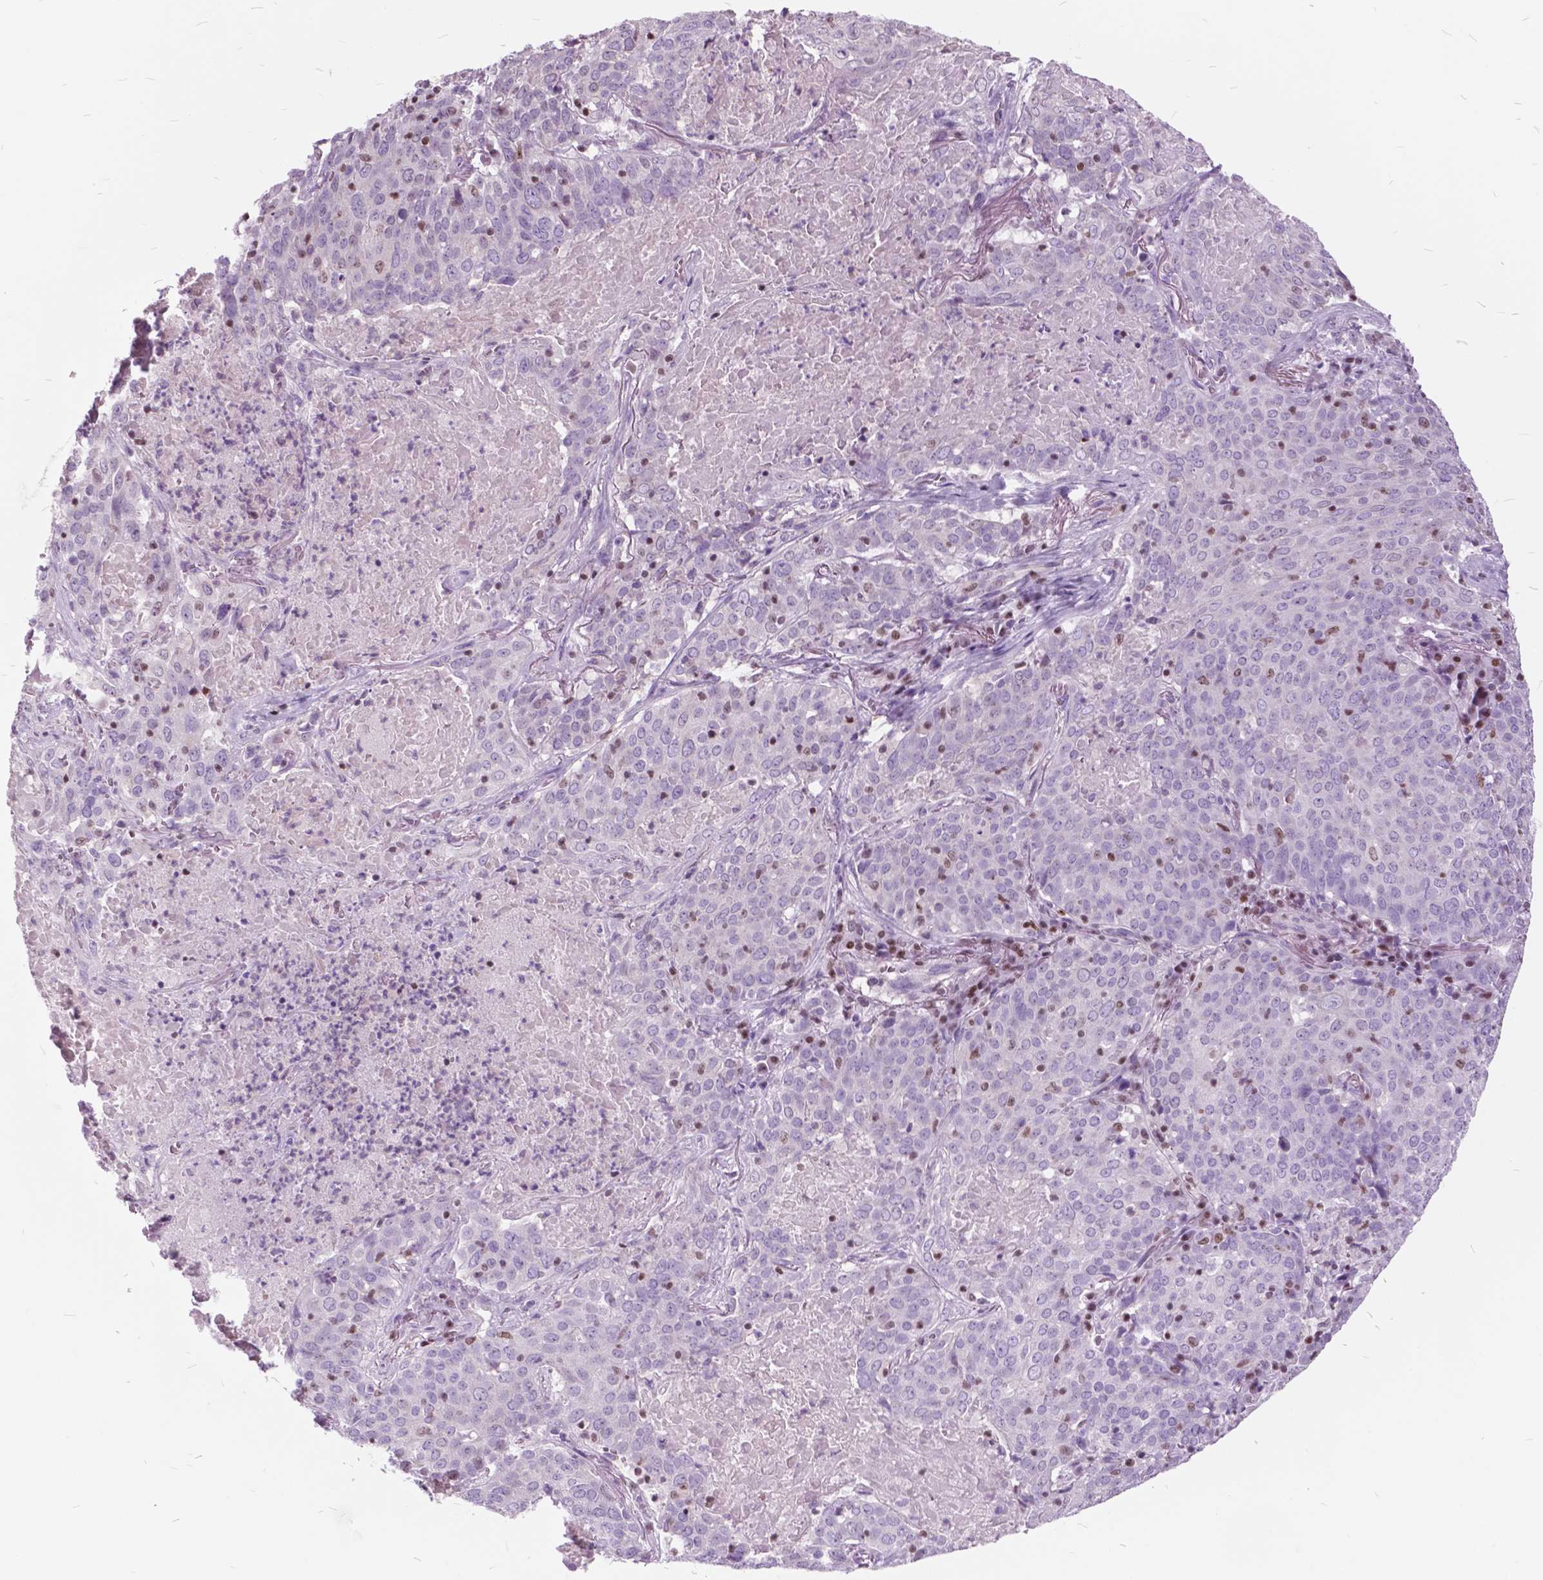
{"staining": {"intensity": "negative", "quantity": "none", "location": "none"}, "tissue": "lung cancer", "cell_type": "Tumor cells", "image_type": "cancer", "snomed": [{"axis": "morphology", "description": "Squamous cell carcinoma, NOS"}, {"axis": "topography", "description": "Lung"}], "caption": "Human lung cancer stained for a protein using immunohistochemistry (IHC) shows no positivity in tumor cells.", "gene": "SP140", "patient": {"sex": "male", "age": 82}}